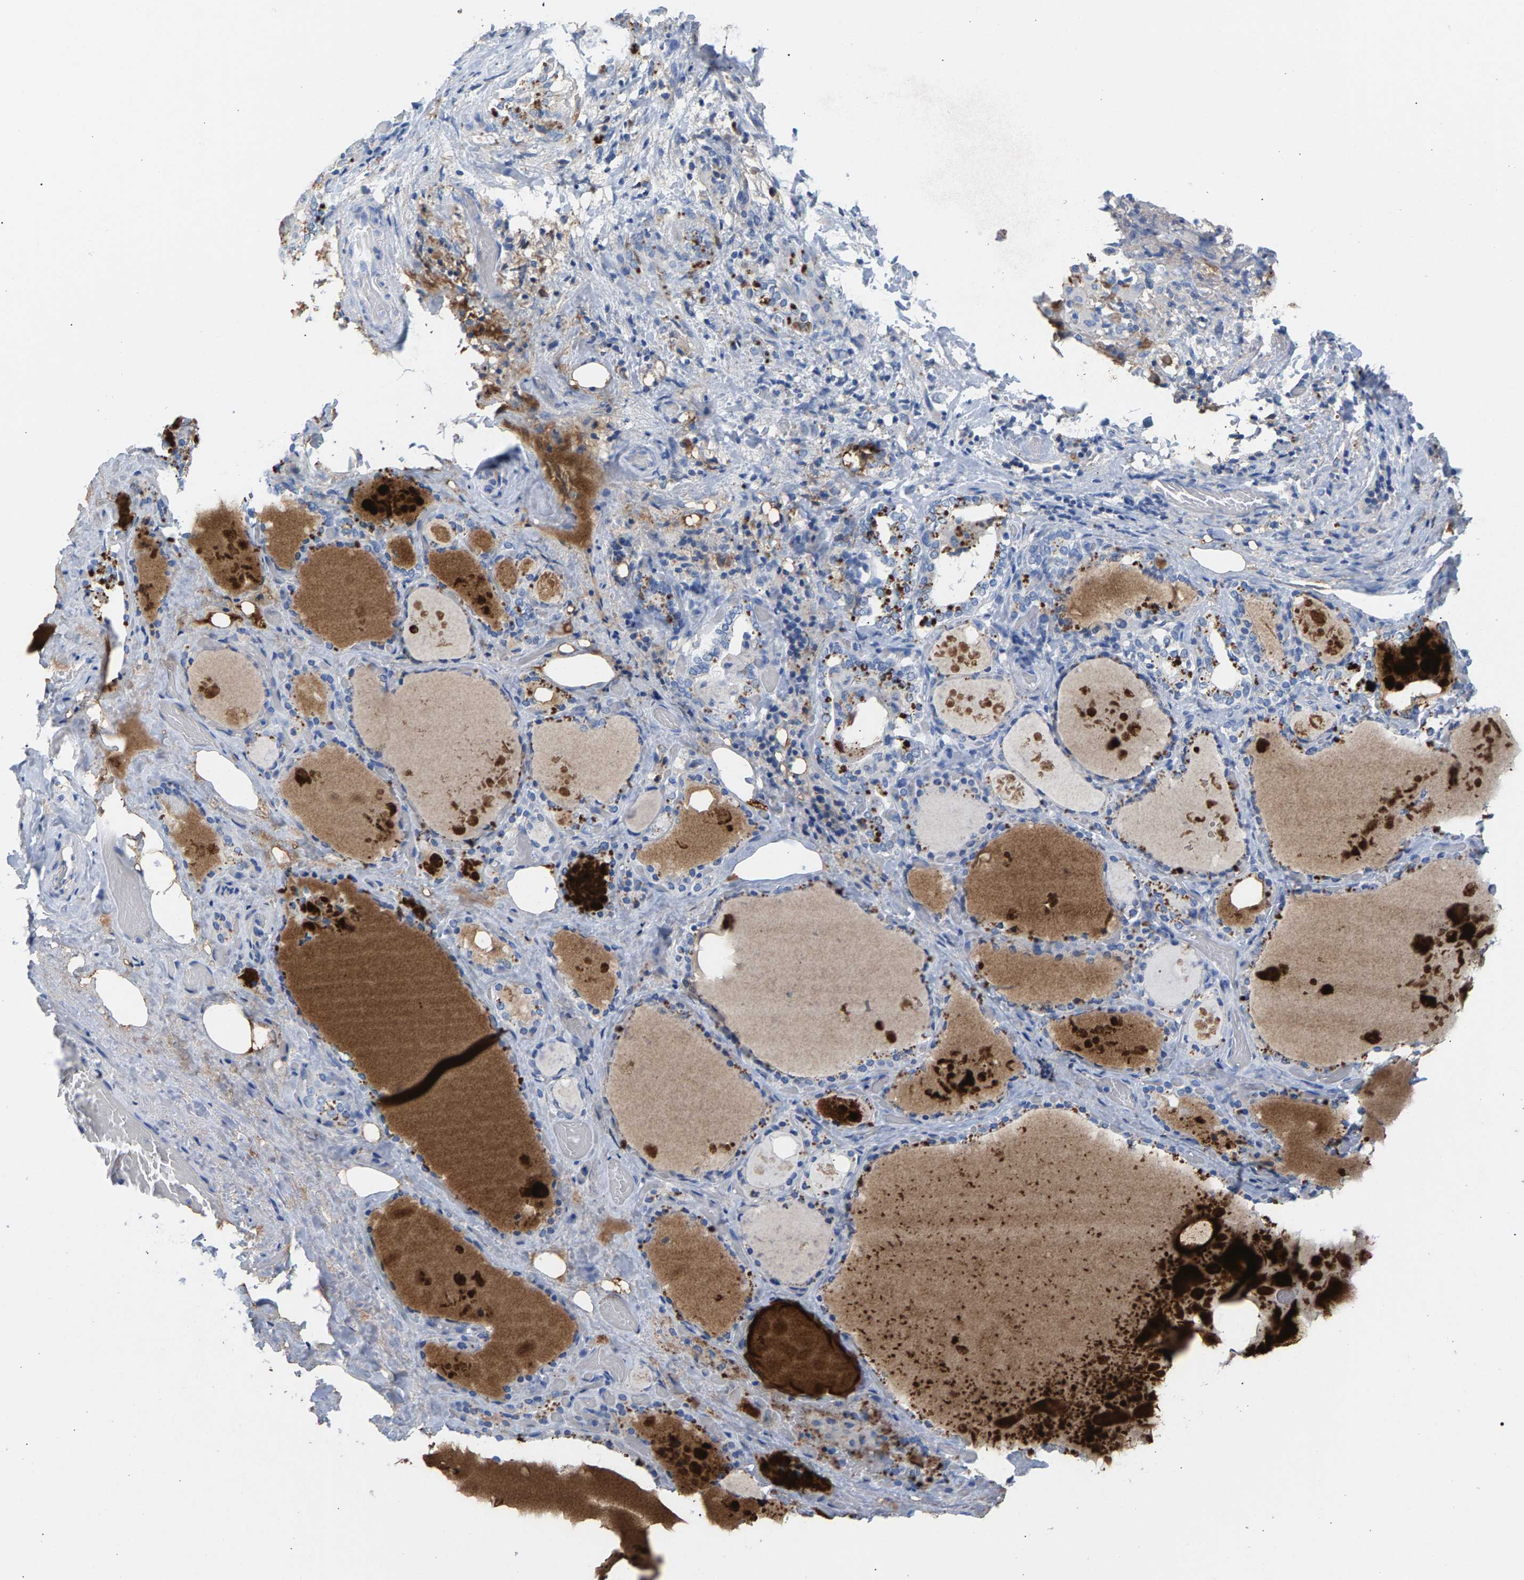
{"staining": {"intensity": "negative", "quantity": "none", "location": "none"}, "tissue": "thyroid gland", "cell_type": "Glandular cells", "image_type": "normal", "snomed": [{"axis": "morphology", "description": "Normal tissue, NOS"}, {"axis": "topography", "description": "Thyroid gland"}], "caption": "IHC micrograph of benign thyroid gland: thyroid gland stained with DAB exhibits no significant protein staining in glandular cells.", "gene": "APOH", "patient": {"sex": "male", "age": 61}}